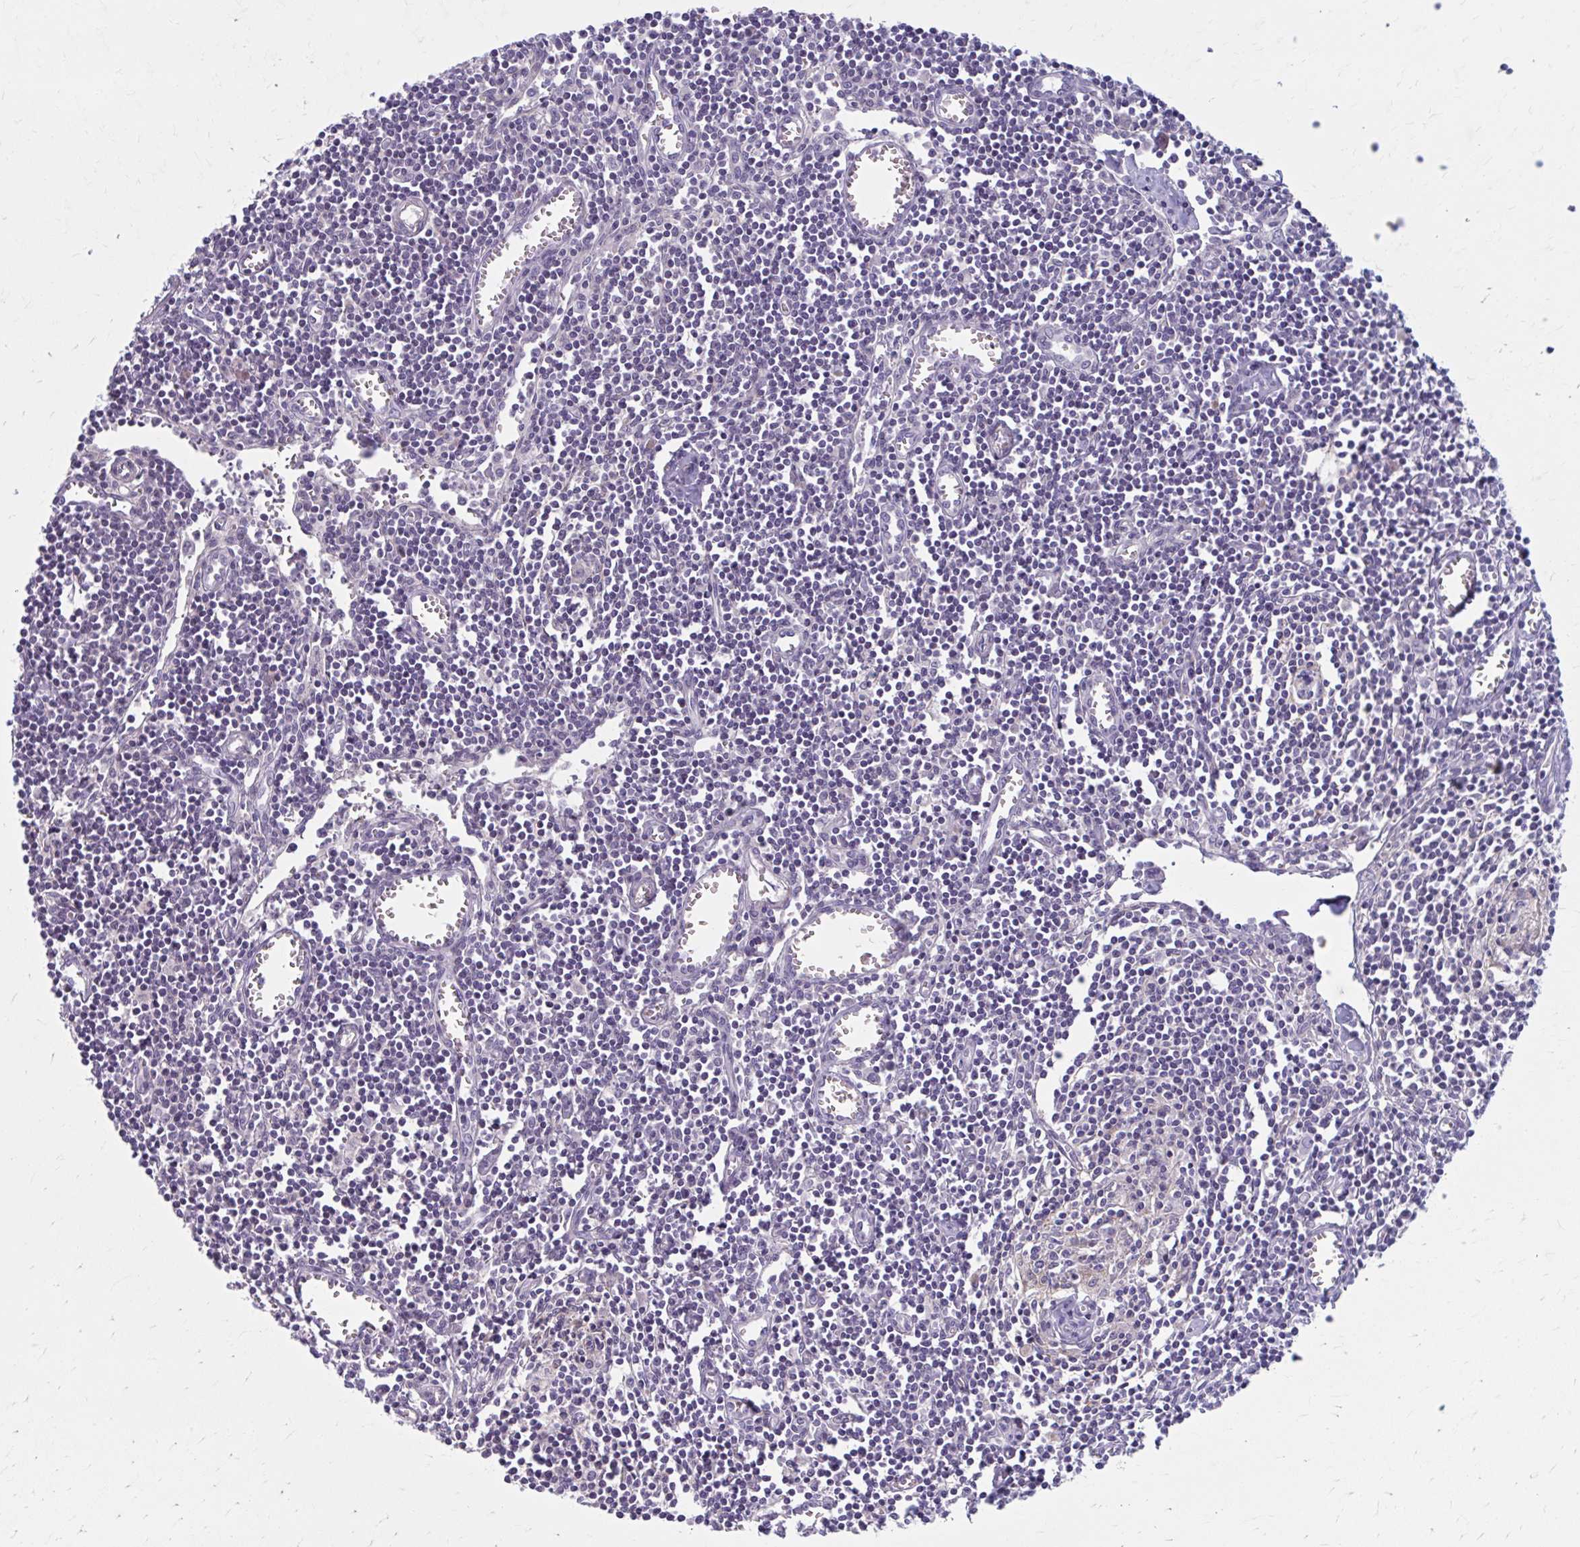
{"staining": {"intensity": "negative", "quantity": "none", "location": "none"}, "tissue": "lymph node", "cell_type": "Non-germinal center cells", "image_type": "normal", "snomed": [{"axis": "morphology", "description": "Normal tissue, NOS"}, {"axis": "topography", "description": "Lymph node"}], "caption": "DAB (3,3'-diaminobenzidine) immunohistochemical staining of benign lymph node shows no significant positivity in non-germinal center cells. The staining was performed using DAB to visualize the protein expression in brown, while the nuclei were stained in blue with hematoxylin (Magnification: 20x).", "gene": "CHST3", "patient": {"sex": "male", "age": 66}}